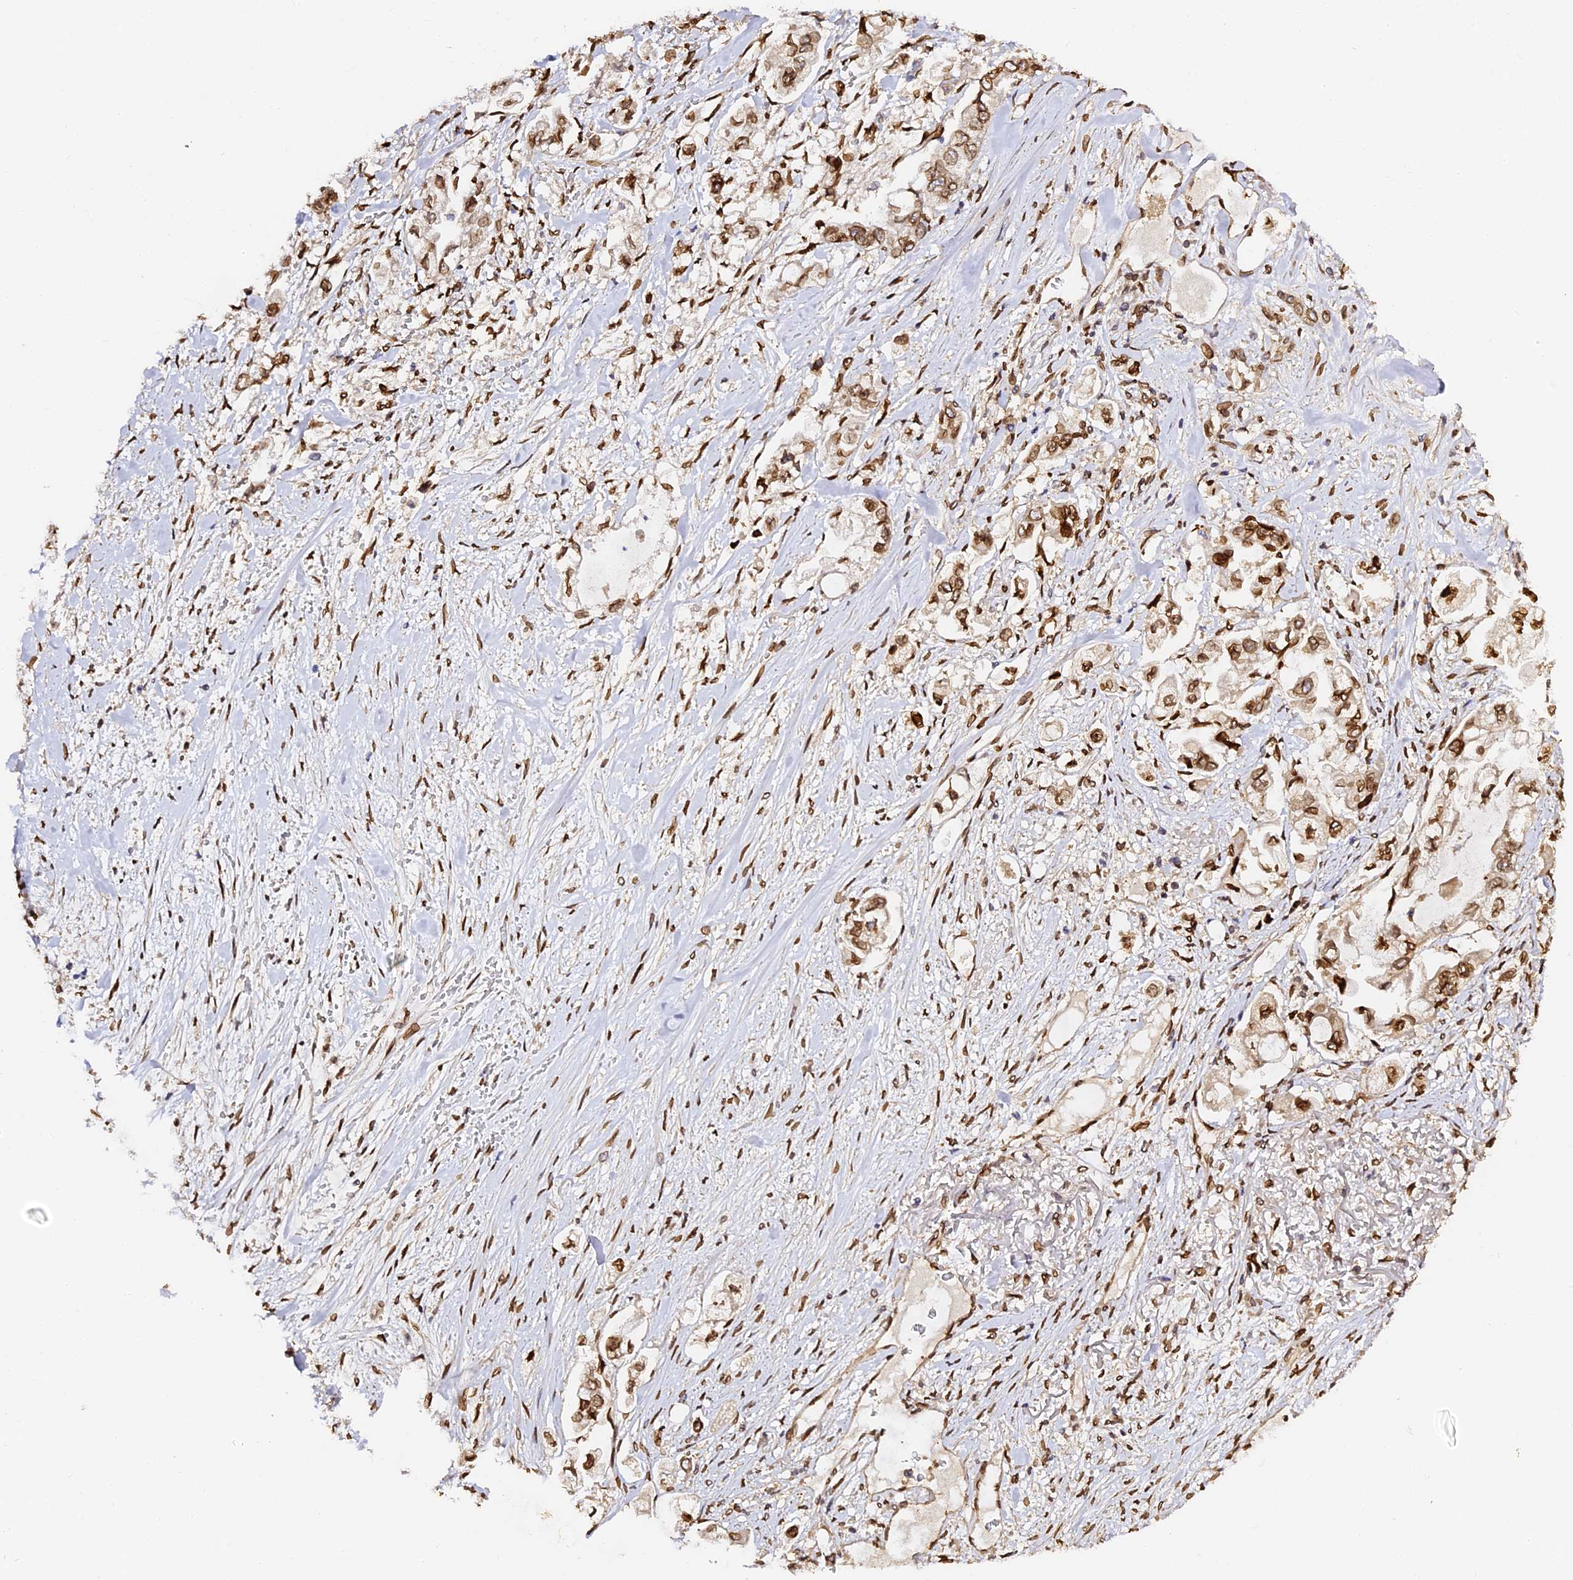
{"staining": {"intensity": "strong", "quantity": ">75%", "location": "cytoplasmic/membranous,nuclear"}, "tissue": "stomach cancer", "cell_type": "Tumor cells", "image_type": "cancer", "snomed": [{"axis": "morphology", "description": "Adenocarcinoma, NOS"}, {"axis": "topography", "description": "Stomach"}], "caption": "Tumor cells exhibit strong cytoplasmic/membranous and nuclear expression in approximately >75% of cells in adenocarcinoma (stomach).", "gene": "ANAPC5", "patient": {"sex": "male", "age": 62}}